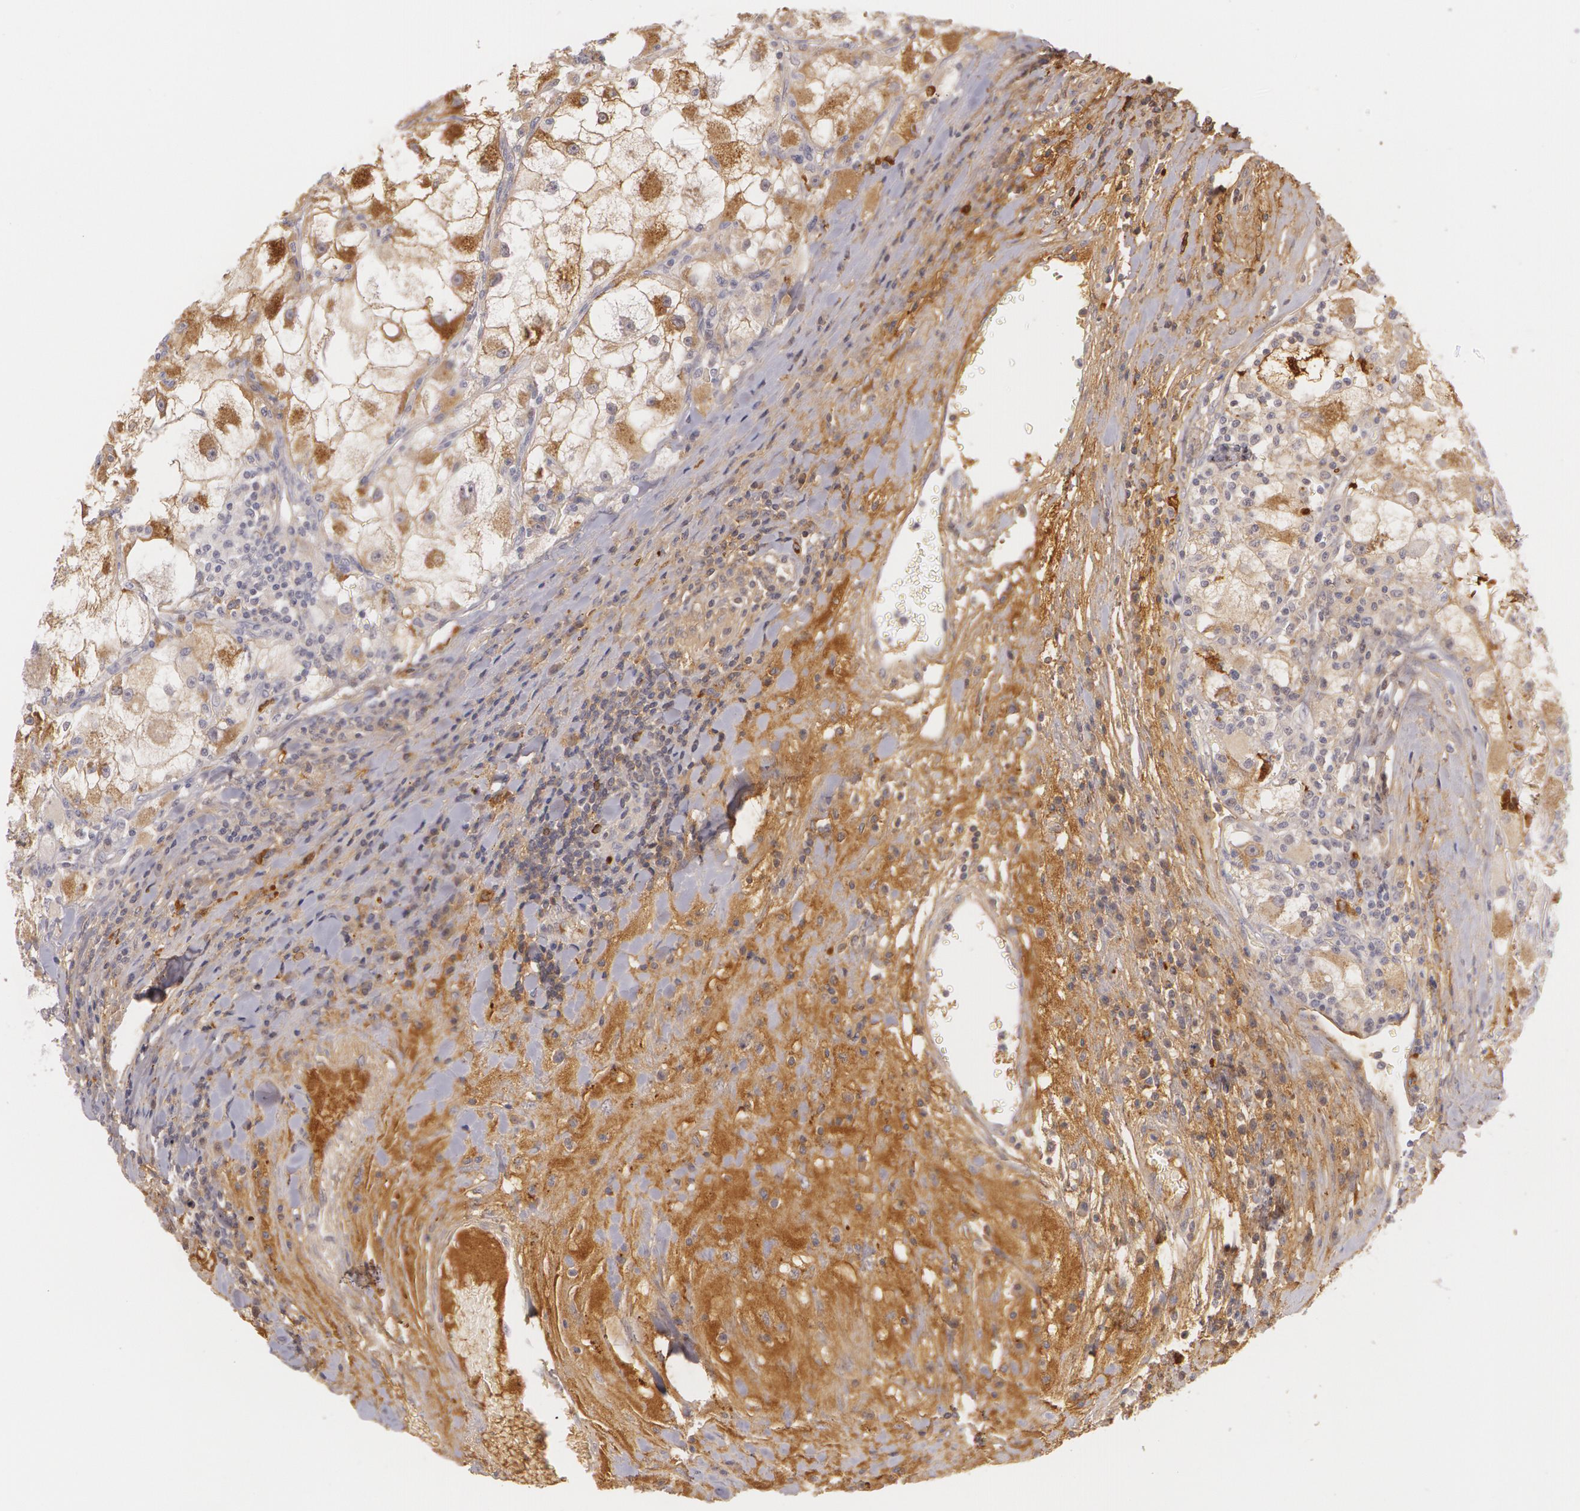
{"staining": {"intensity": "moderate", "quantity": "25%-75%", "location": "cytoplasmic/membranous"}, "tissue": "renal cancer", "cell_type": "Tumor cells", "image_type": "cancer", "snomed": [{"axis": "morphology", "description": "Adenocarcinoma, NOS"}, {"axis": "topography", "description": "Kidney"}], "caption": "Protein expression by immunohistochemistry (IHC) shows moderate cytoplasmic/membranous expression in about 25%-75% of tumor cells in renal adenocarcinoma.", "gene": "LBP", "patient": {"sex": "female", "age": 73}}